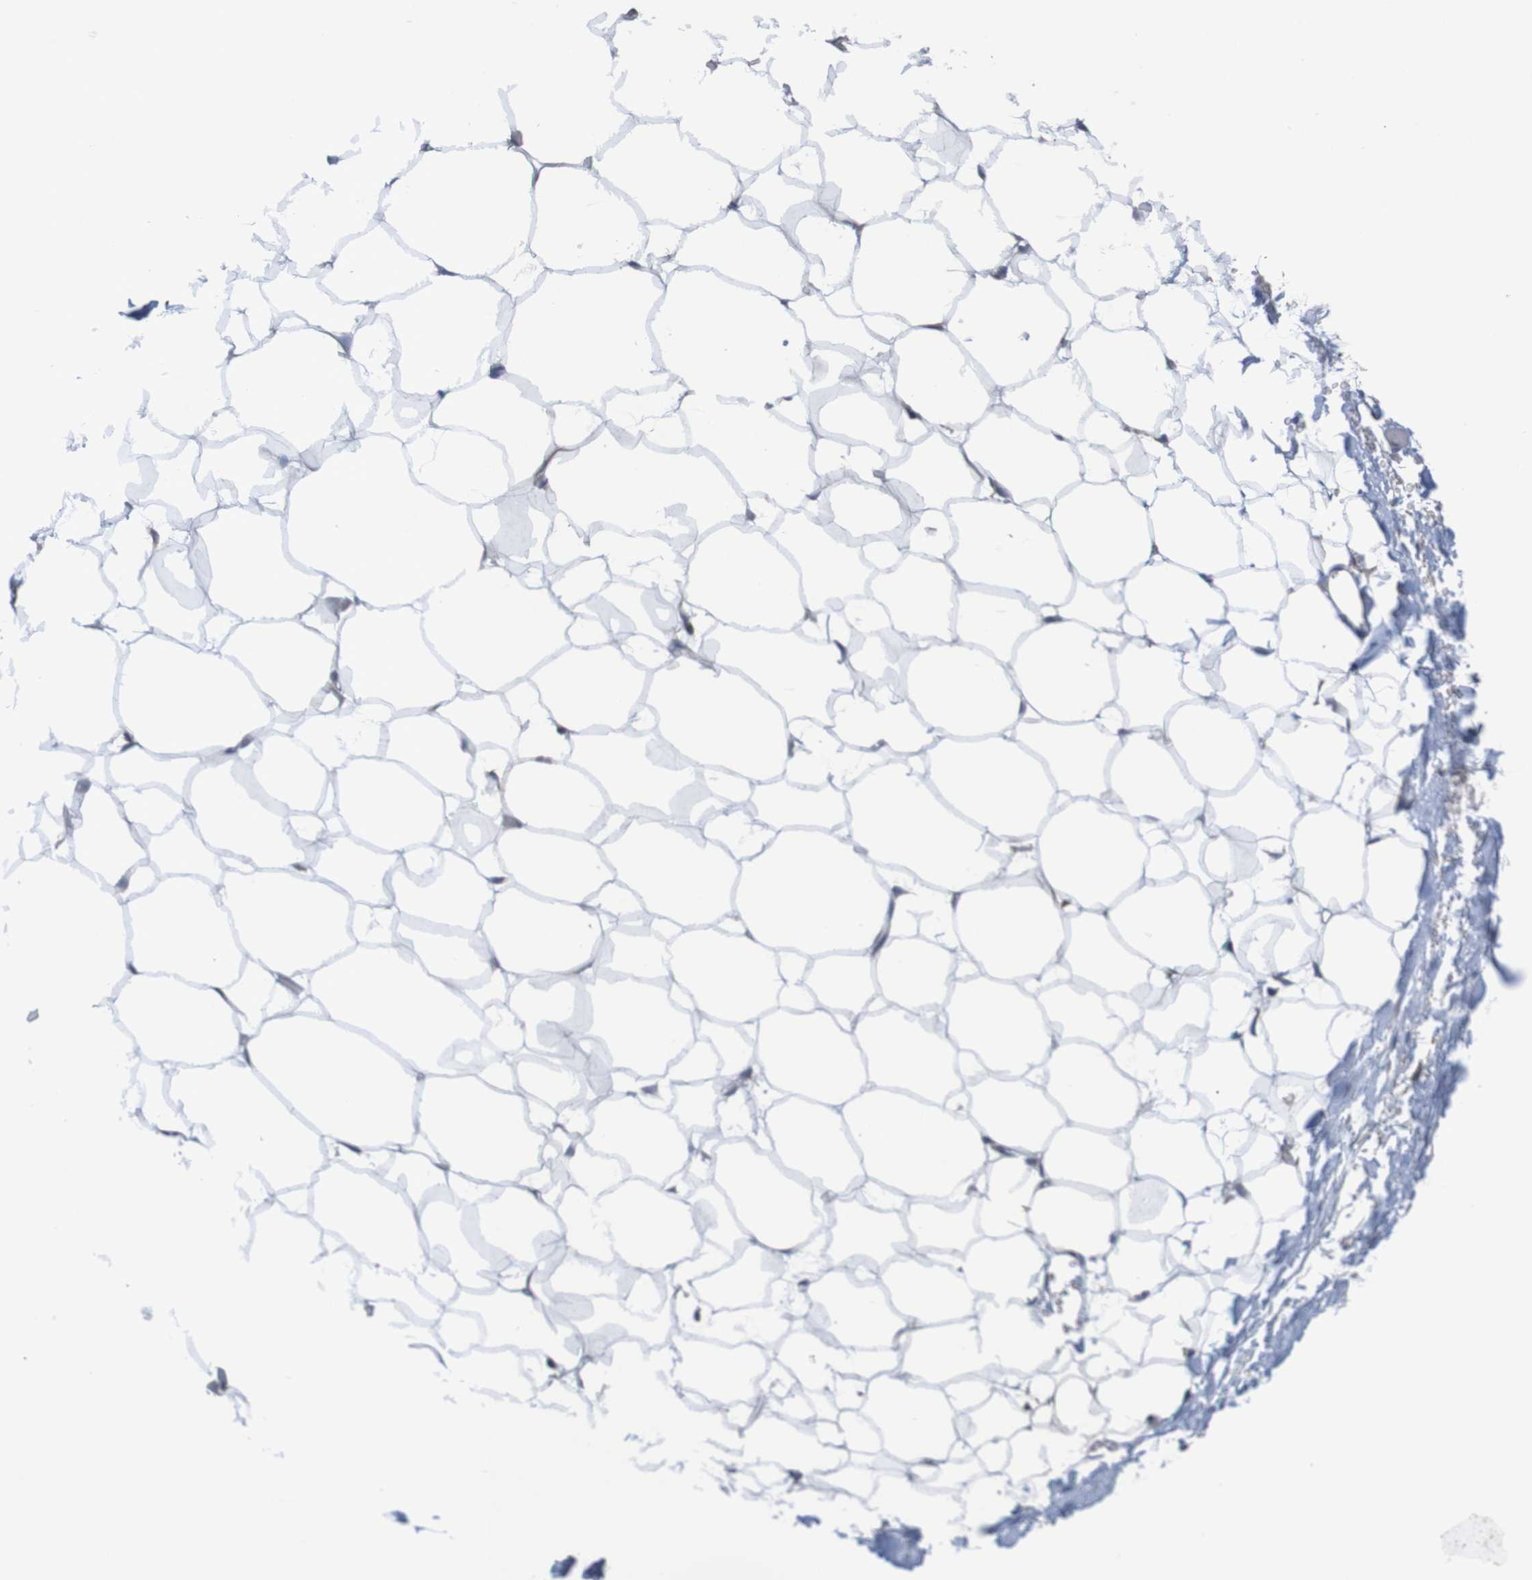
{"staining": {"intensity": "negative", "quantity": "none", "location": "none"}, "tissue": "adipose tissue", "cell_type": "Adipocytes", "image_type": "normal", "snomed": [{"axis": "morphology", "description": "Normal tissue, NOS"}, {"axis": "topography", "description": "Breast"}, {"axis": "topography", "description": "Adipose tissue"}], "caption": "Adipocytes show no significant staining in unremarkable adipose tissue. (DAB IHC visualized using brightfield microscopy, high magnification).", "gene": "CLDN18", "patient": {"sex": "female", "age": 25}}